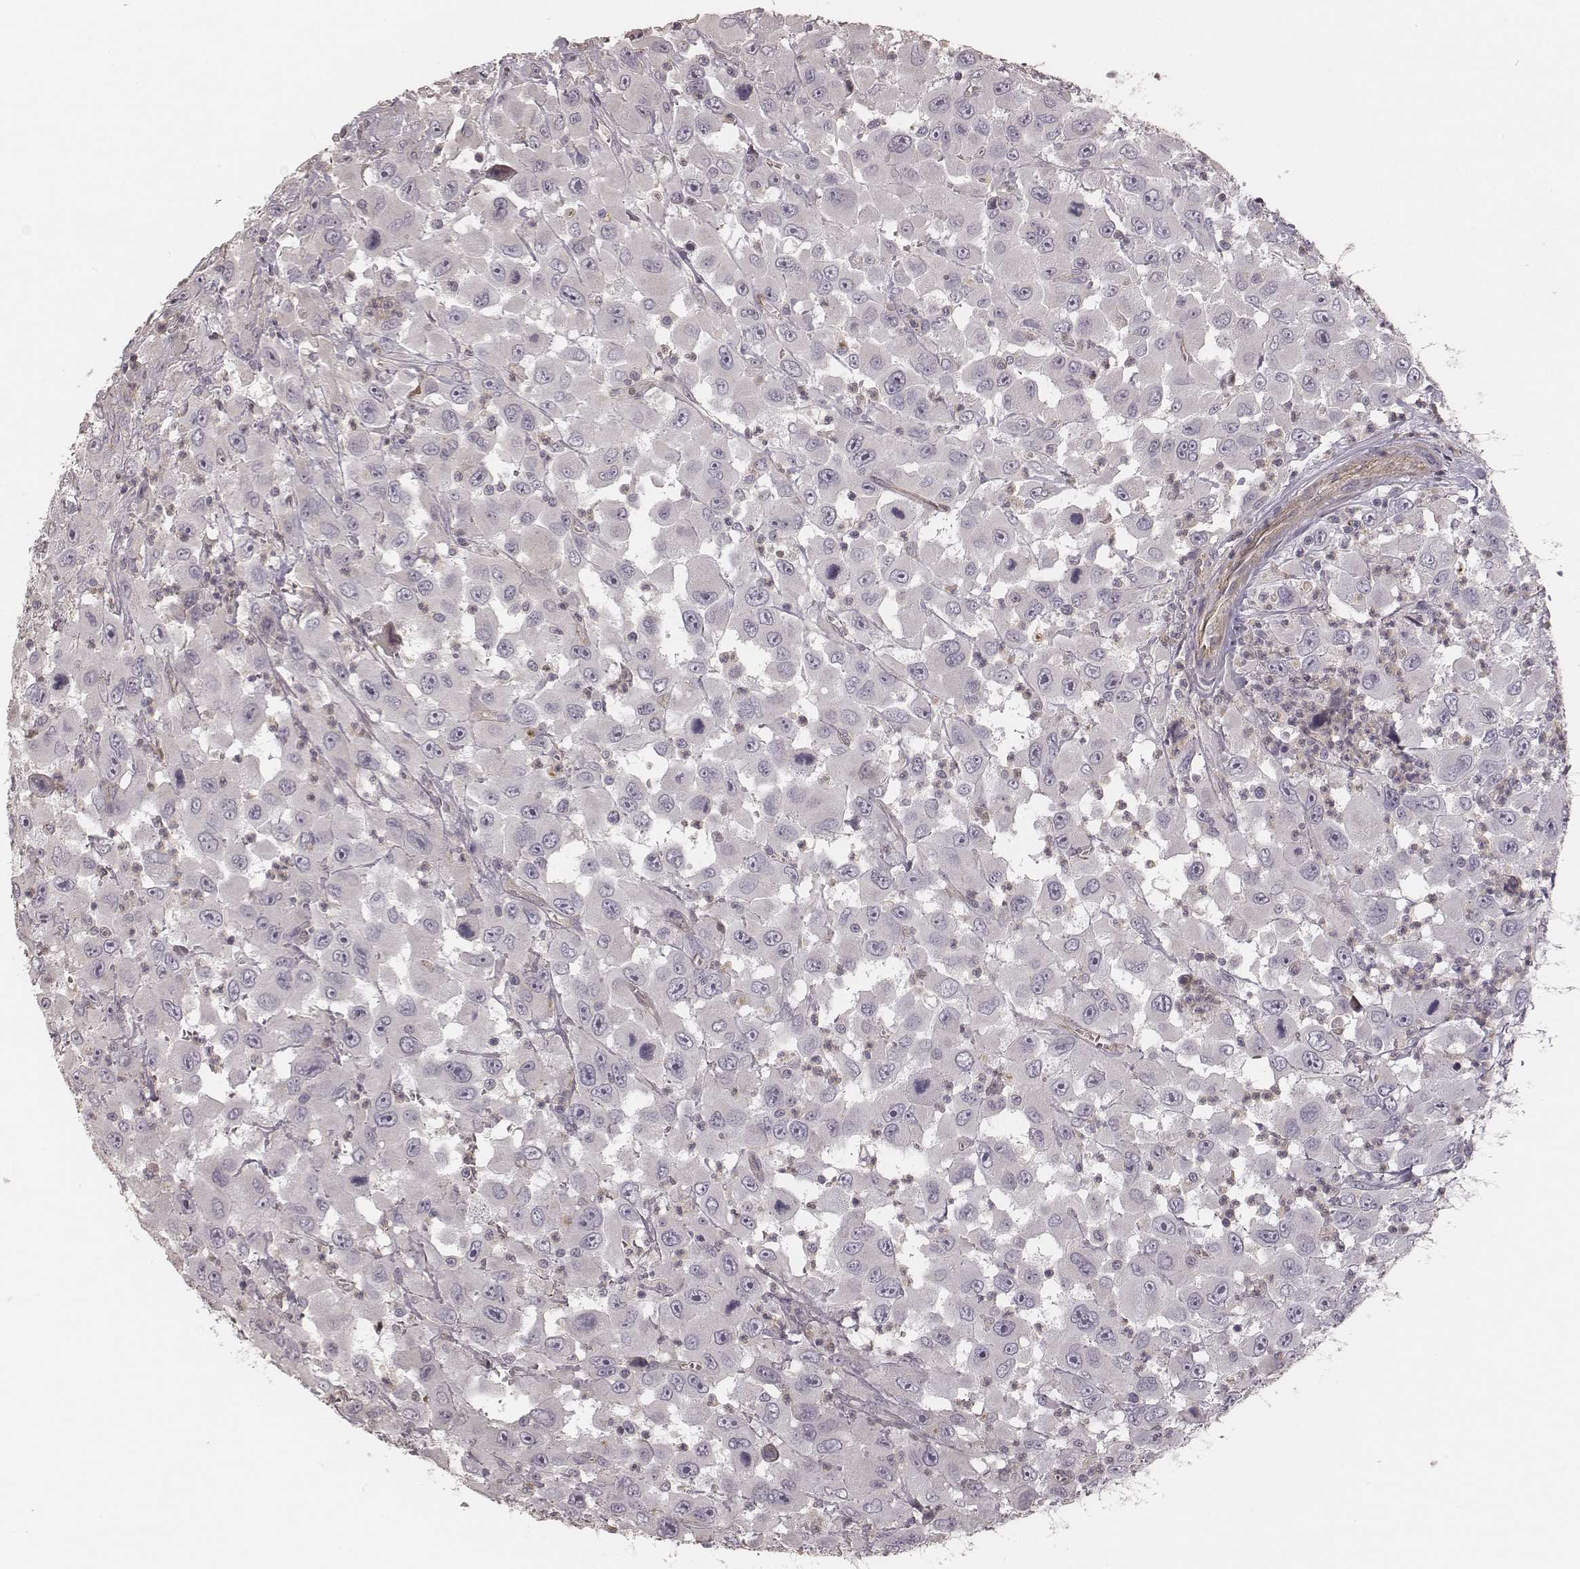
{"staining": {"intensity": "negative", "quantity": "none", "location": "none"}, "tissue": "head and neck cancer", "cell_type": "Tumor cells", "image_type": "cancer", "snomed": [{"axis": "morphology", "description": "Squamous cell carcinoma, NOS"}, {"axis": "morphology", "description": "Squamous cell carcinoma, metastatic, NOS"}, {"axis": "topography", "description": "Oral tissue"}, {"axis": "topography", "description": "Head-Neck"}], "caption": "Tumor cells are negative for brown protein staining in head and neck cancer (metastatic squamous cell carcinoma). (Brightfield microscopy of DAB IHC at high magnification).", "gene": "OTOGL", "patient": {"sex": "female", "age": 85}}